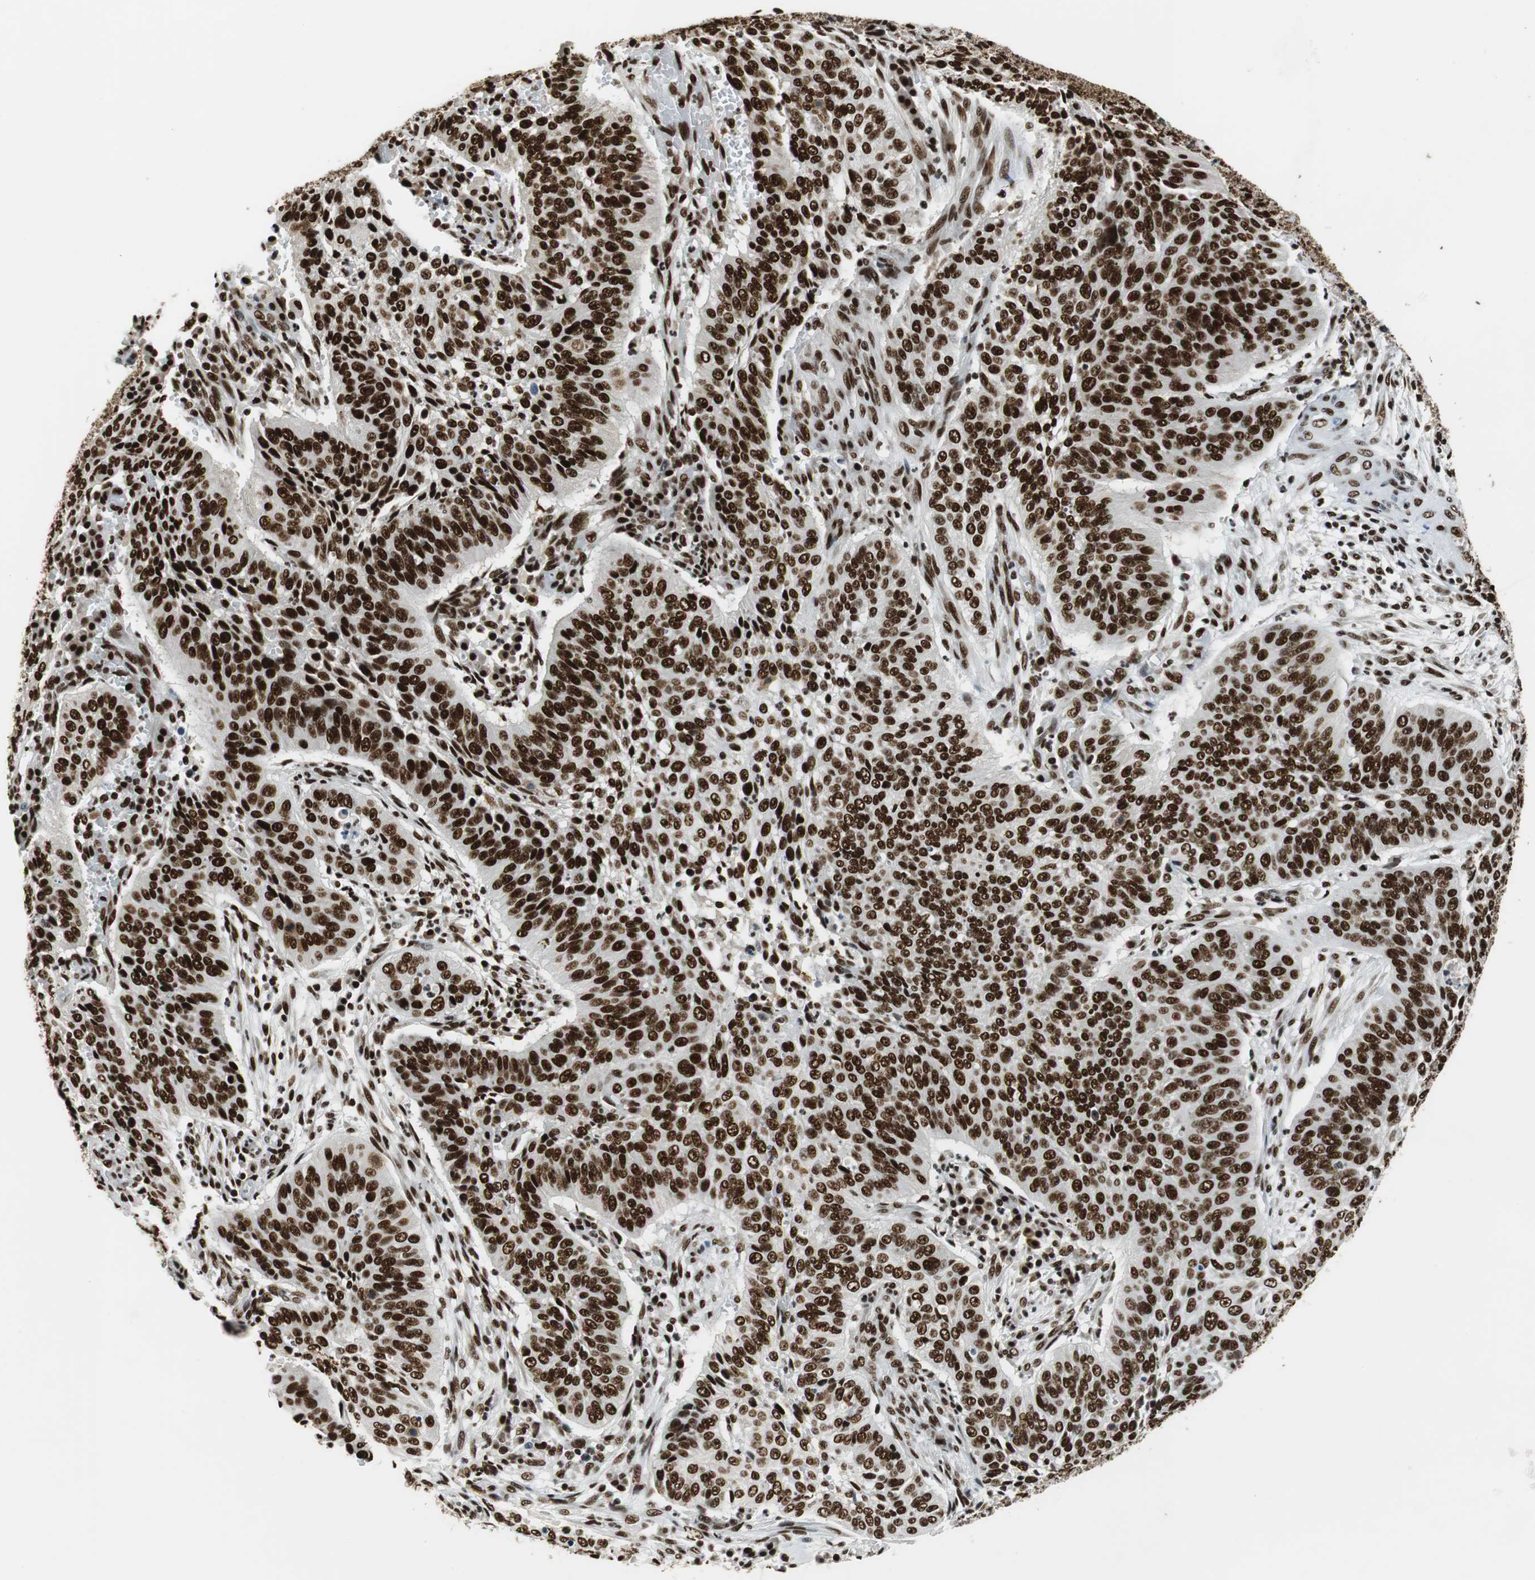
{"staining": {"intensity": "strong", "quantity": ">75%", "location": "nuclear"}, "tissue": "cervical cancer", "cell_type": "Tumor cells", "image_type": "cancer", "snomed": [{"axis": "morphology", "description": "Squamous cell carcinoma, NOS"}, {"axis": "topography", "description": "Cervix"}], "caption": "Immunohistochemistry histopathology image of human cervical cancer (squamous cell carcinoma) stained for a protein (brown), which displays high levels of strong nuclear positivity in approximately >75% of tumor cells.", "gene": "PRKDC", "patient": {"sex": "female", "age": 39}}